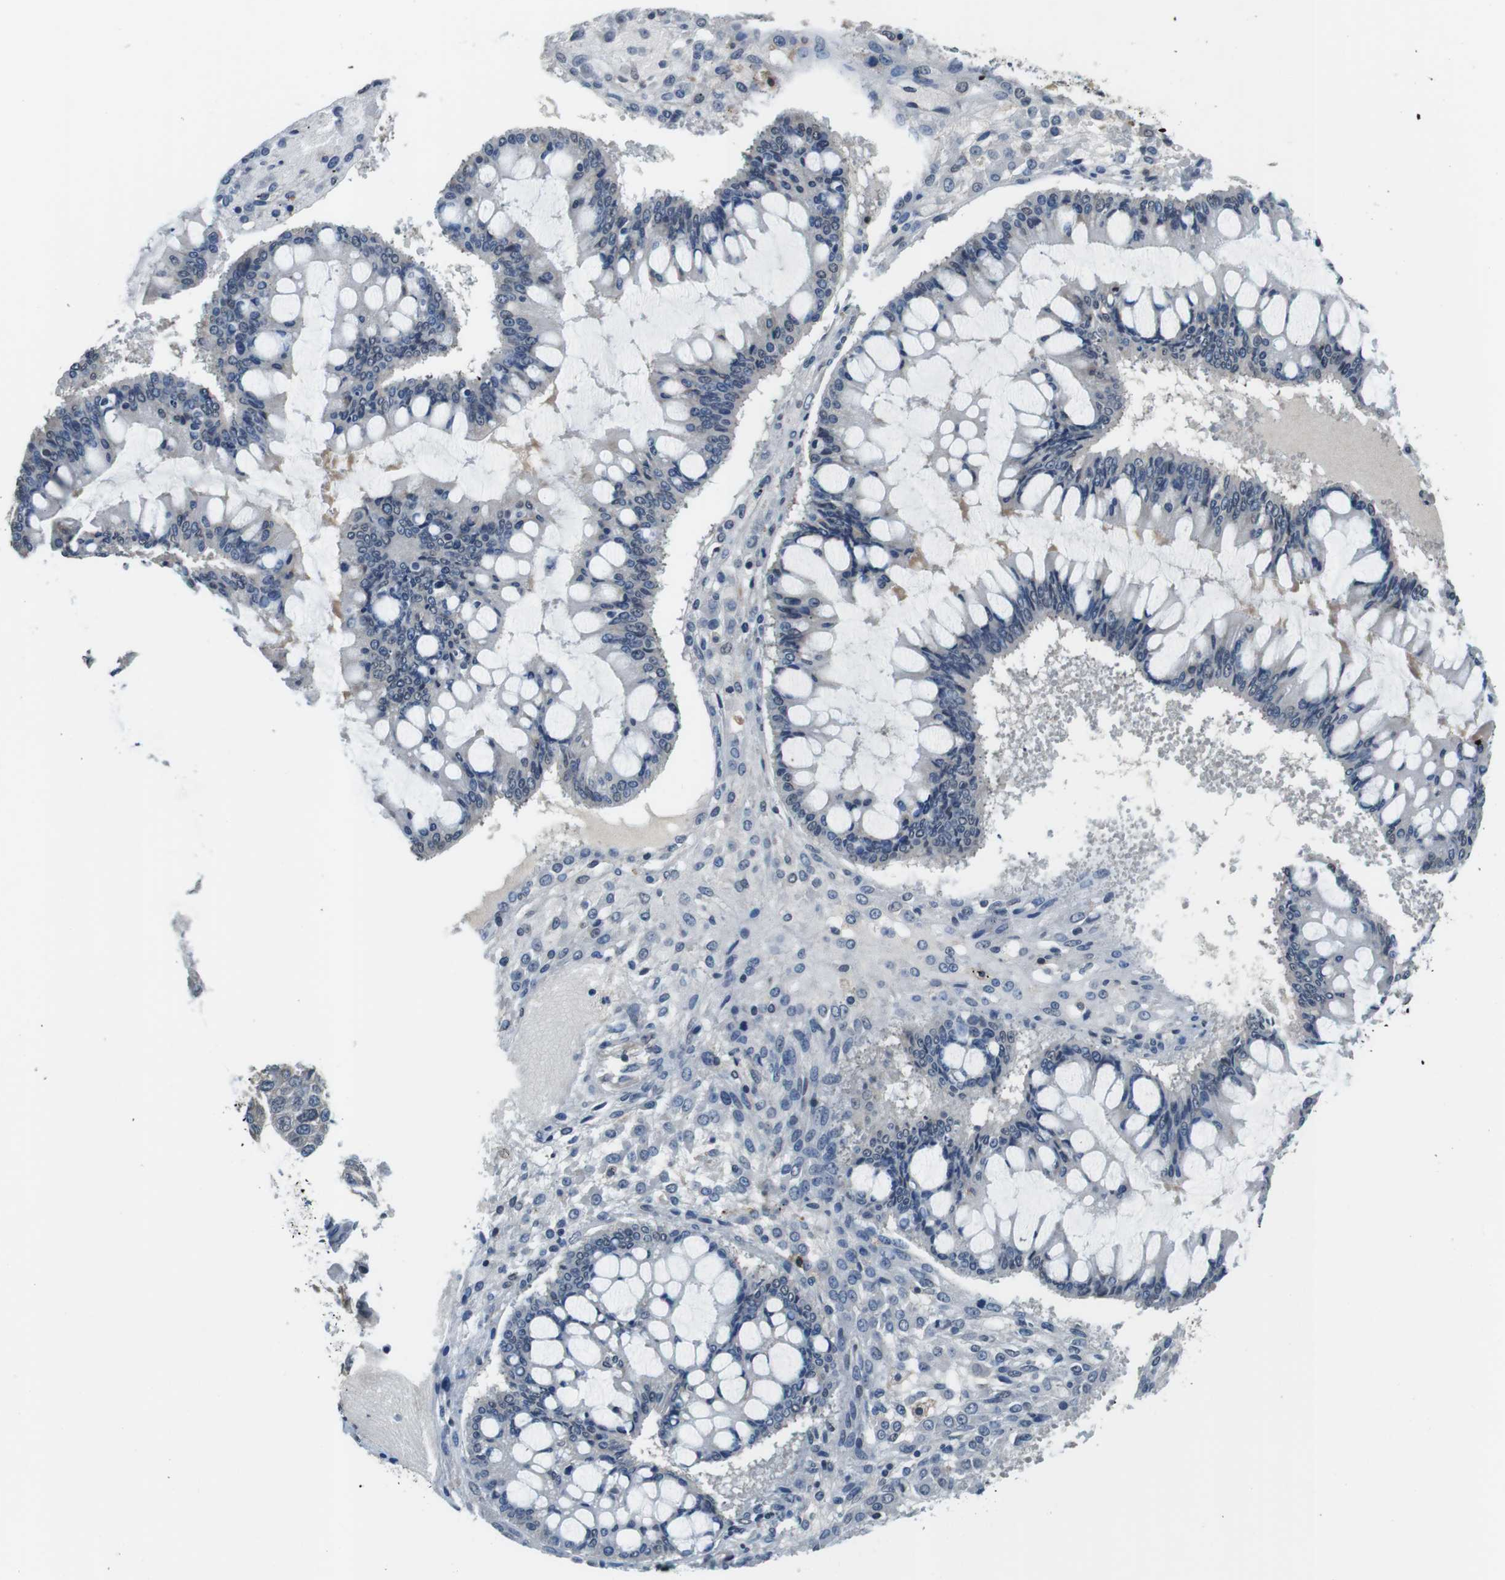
{"staining": {"intensity": "negative", "quantity": "none", "location": "none"}, "tissue": "ovarian cancer", "cell_type": "Tumor cells", "image_type": "cancer", "snomed": [{"axis": "morphology", "description": "Cystadenocarcinoma, mucinous, NOS"}, {"axis": "topography", "description": "Ovary"}], "caption": "Ovarian cancer was stained to show a protein in brown. There is no significant positivity in tumor cells. Nuclei are stained in blue.", "gene": "CD163L1", "patient": {"sex": "female", "age": 73}}